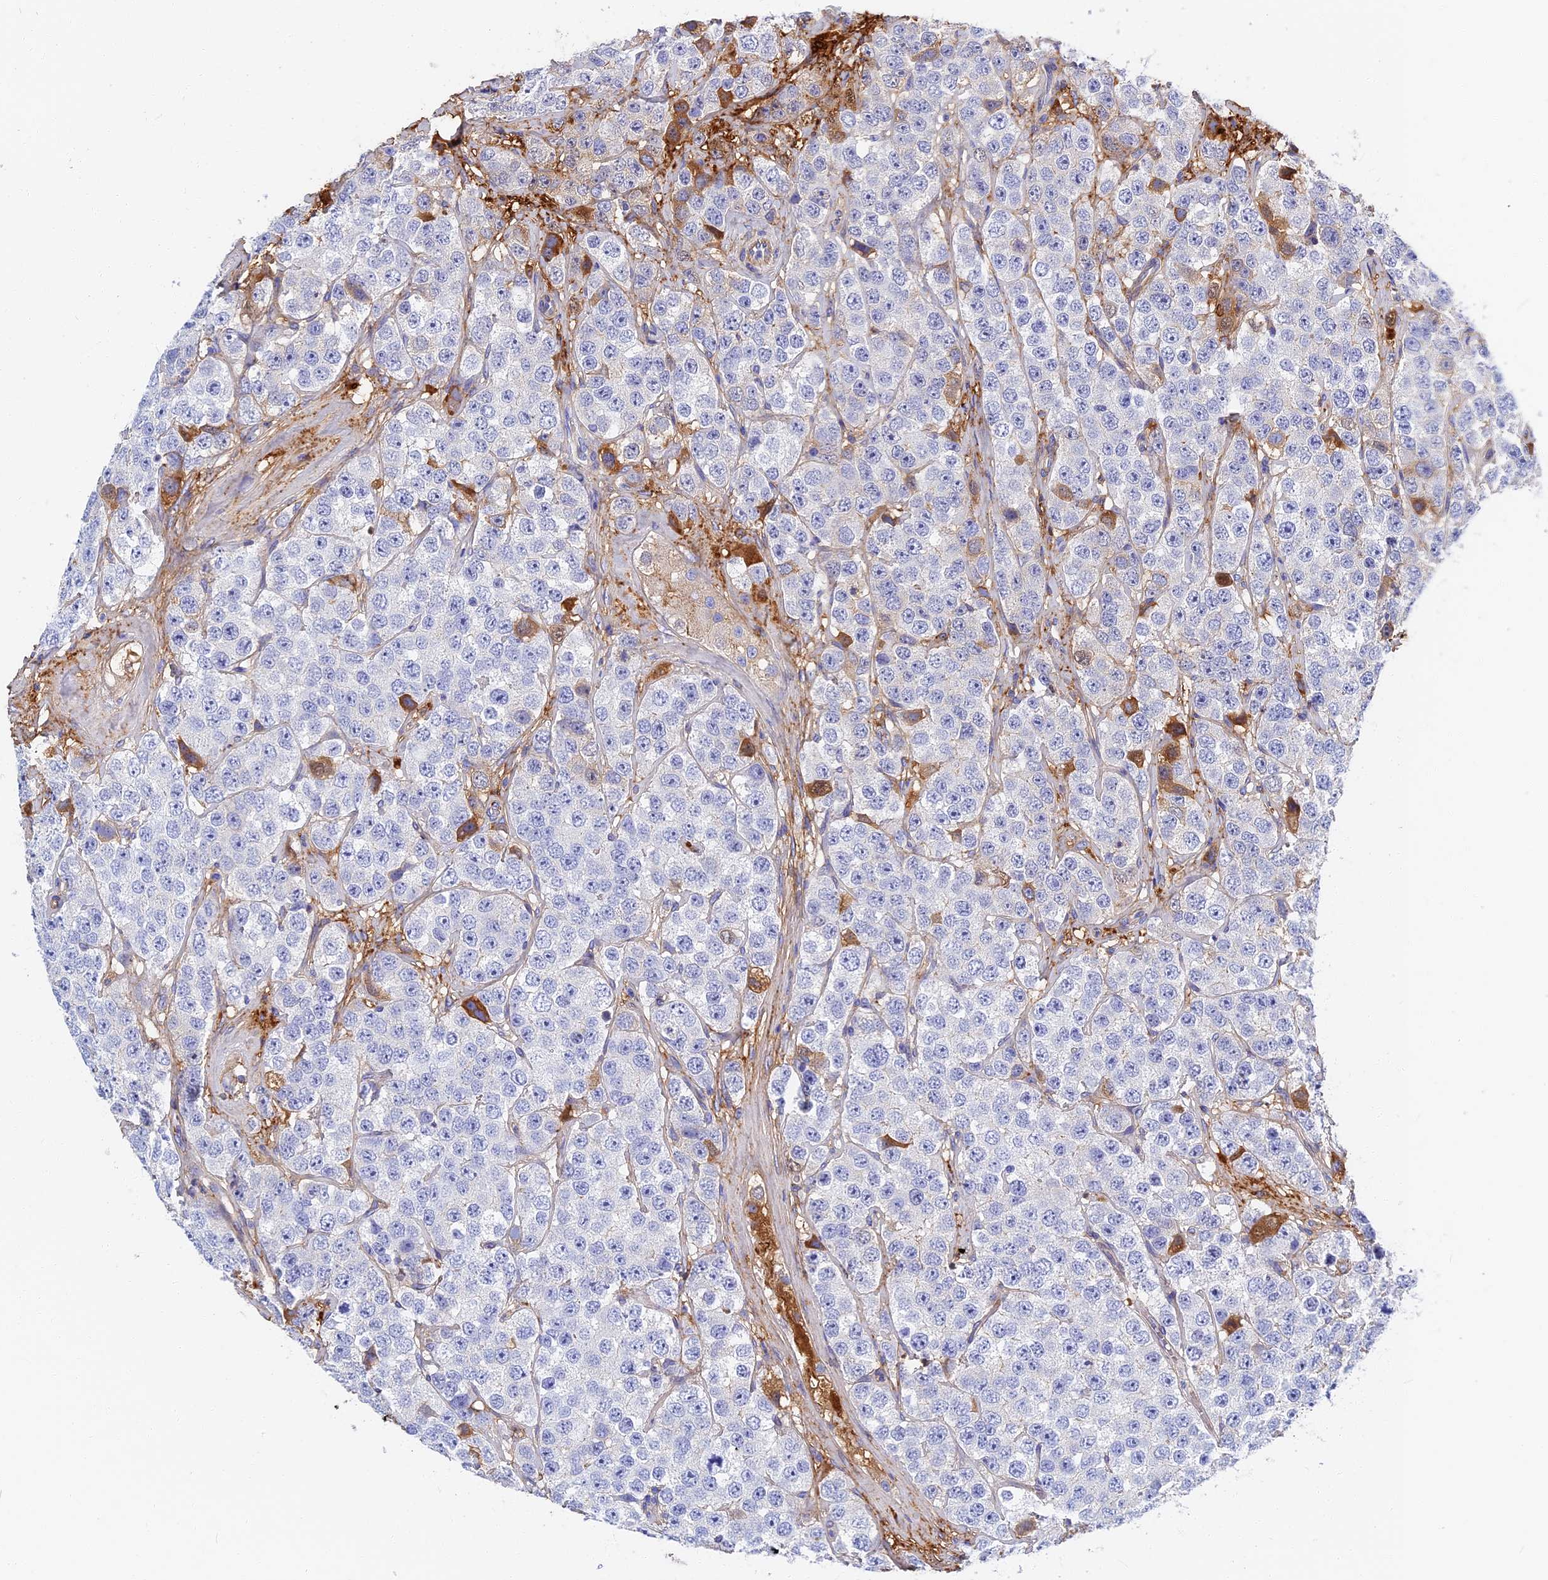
{"staining": {"intensity": "moderate", "quantity": "<25%", "location": "cytoplasmic/membranous"}, "tissue": "testis cancer", "cell_type": "Tumor cells", "image_type": "cancer", "snomed": [{"axis": "morphology", "description": "Seminoma, NOS"}, {"axis": "topography", "description": "Testis"}], "caption": "Immunohistochemistry (IHC) histopathology image of neoplastic tissue: seminoma (testis) stained using immunohistochemistry (IHC) reveals low levels of moderate protein expression localized specifically in the cytoplasmic/membranous of tumor cells, appearing as a cytoplasmic/membranous brown color.", "gene": "ITIH1", "patient": {"sex": "male", "age": 28}}